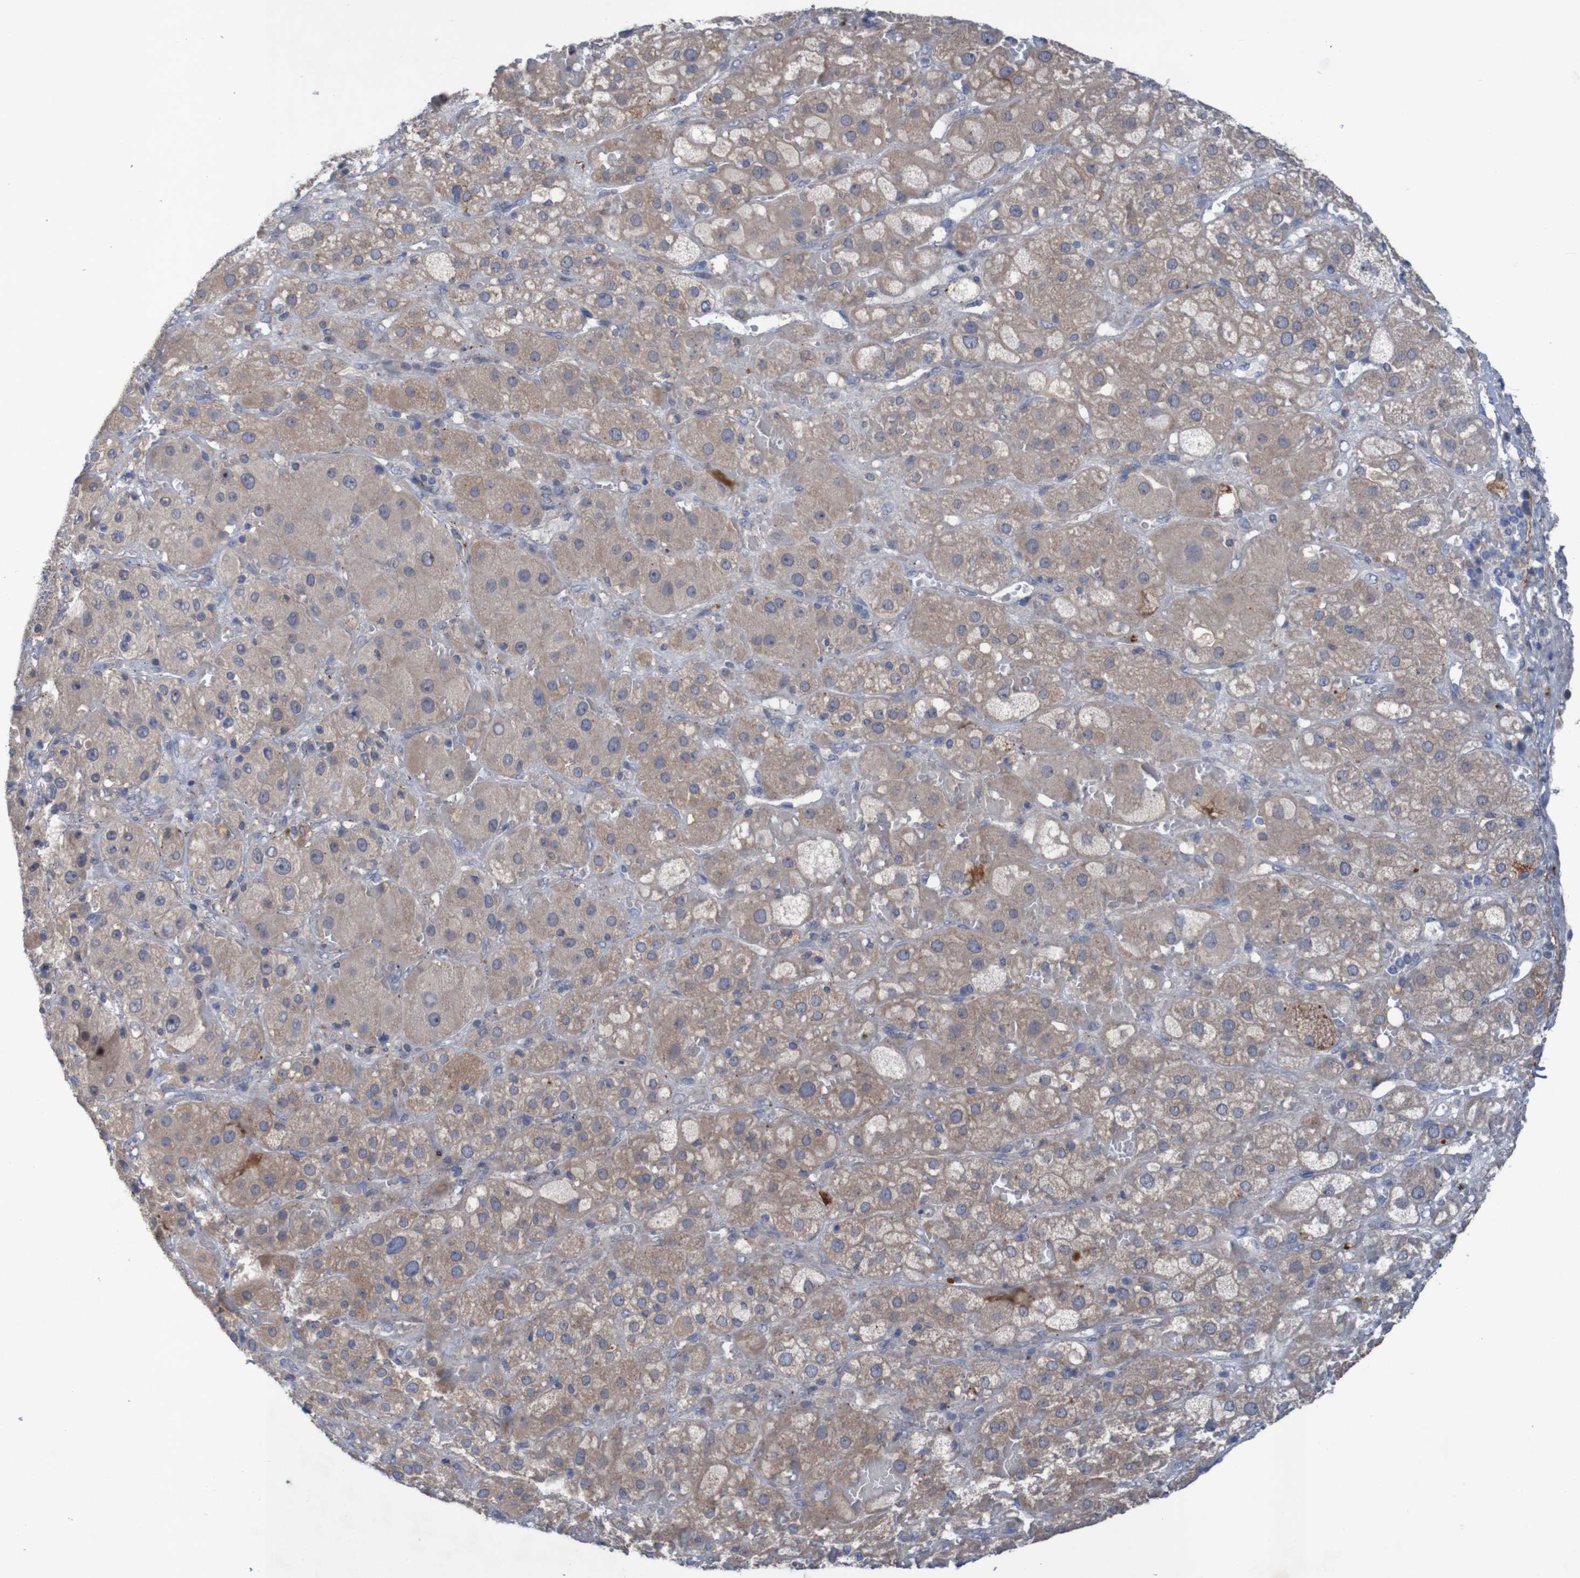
{"staining": {"intensity": "strong", "quantity": "<25%", "location": "cytoplasmic/membranous"}, "tissue": "adrenal gland", "cell_type": "Glandular cells", "image_type": "normal", "snomed": [{"axis": "morphology", "description": "Normal tissue, NOS"}, {"axis": "topography", "description": "Adrenal gland"}], "caption": "Adrenal gland stained for a protein shows strong cytoplasmic/membranous positivity in glandular cells.", "gene": "ANGPT4", "patient": {"sex": "female", "age": 47}}